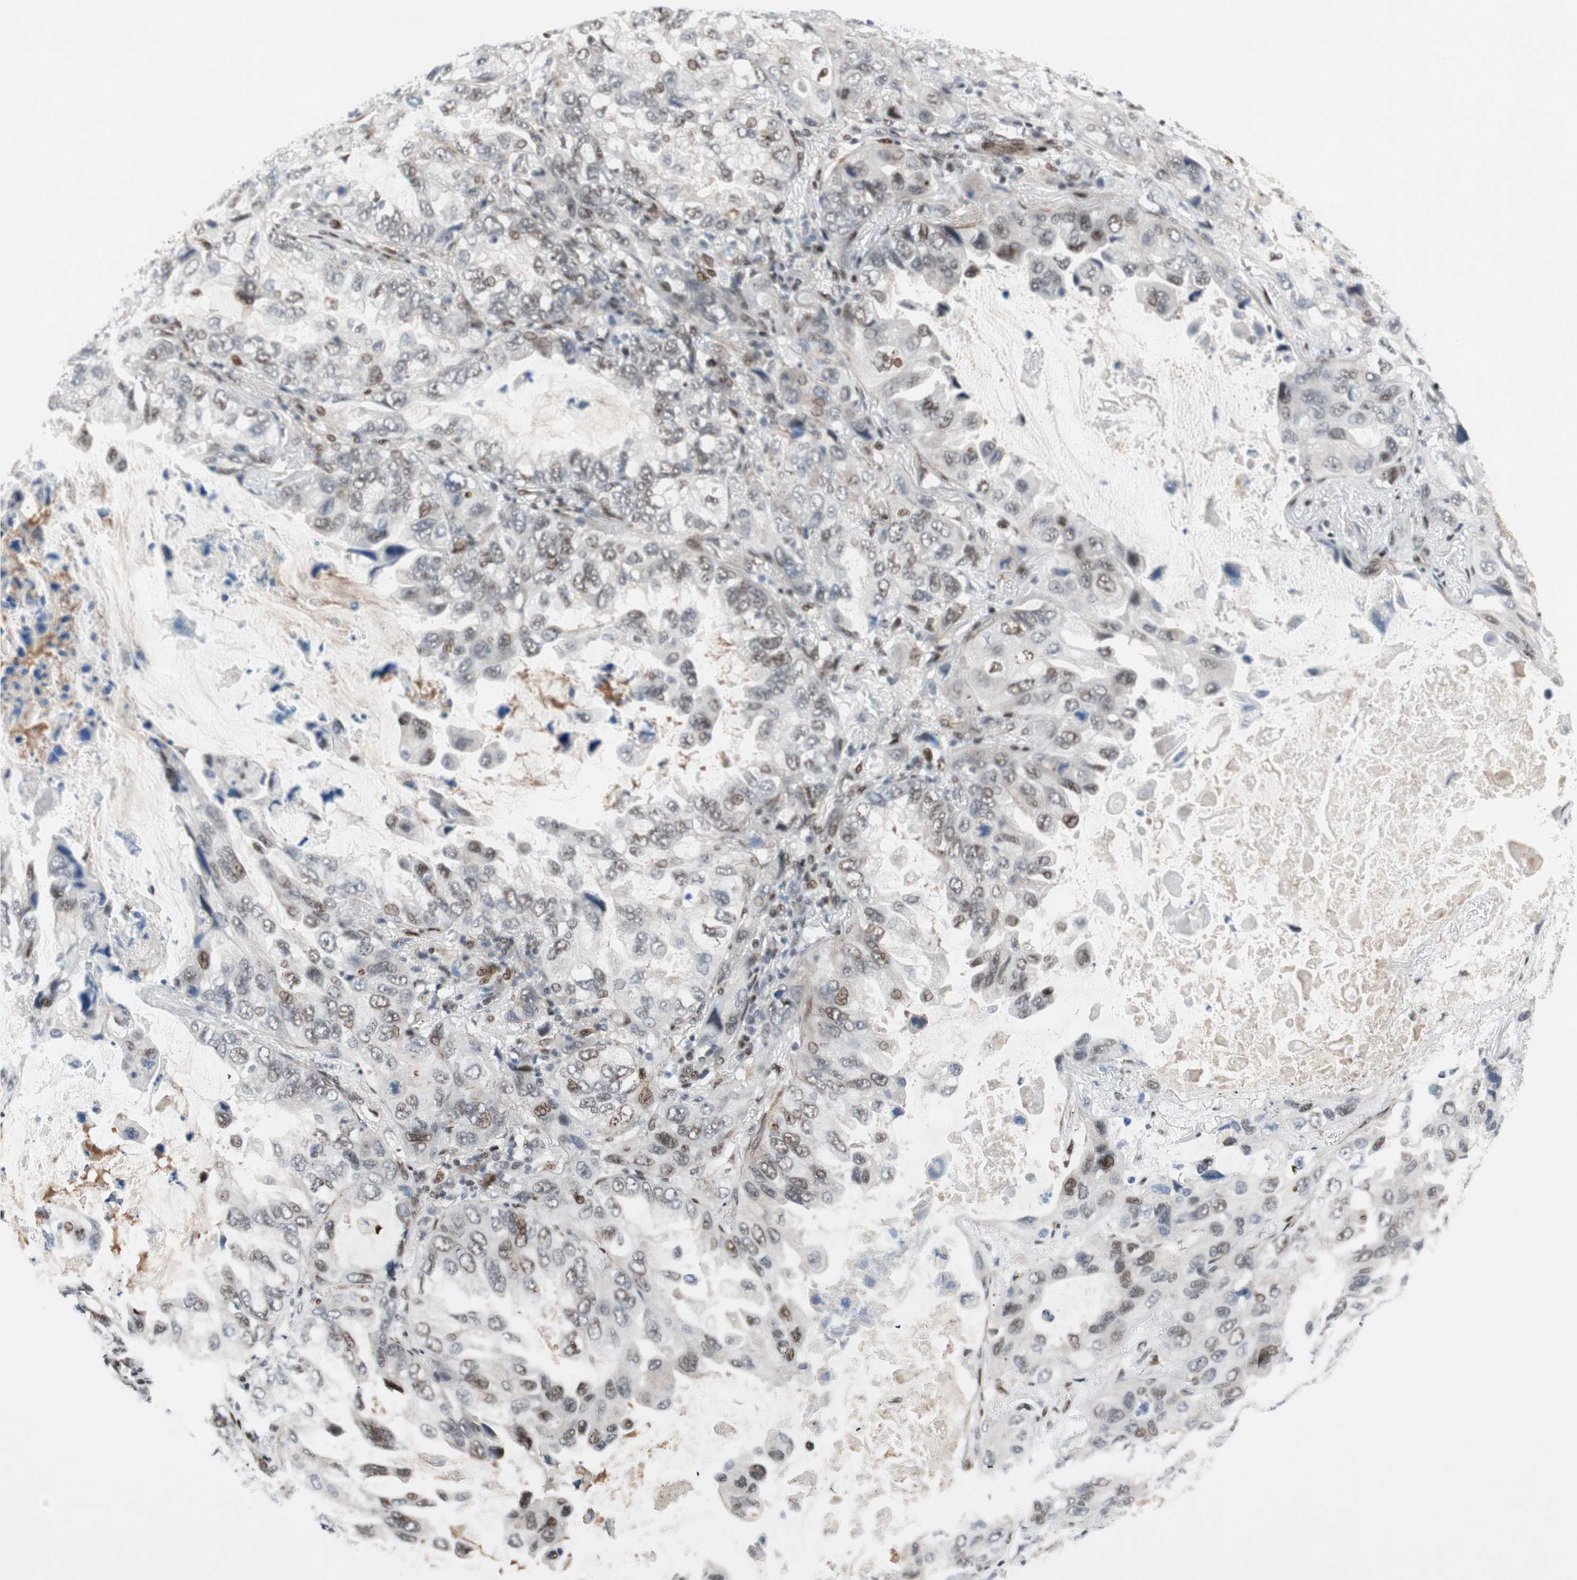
{"staining": {"intensity": "moderate", "quantity": "<25%", "location": "nuclear"}, "tissue": "lung cancer", "cell_type": "Tumor cells", "image_type": "cancer", "snomed": [{"axis": "morphology", "description": "Squamous cell carcinoma, NOS"}, {"axis": "topography", "description": "Lung"}], "caption": "Moderate nuclear protein positivity is identified in approximately <25% of tumor cells in squamous cell carcinoma (lung).", "gene": "FBXO44", "patient": {"sex": "female", "age": 73}}